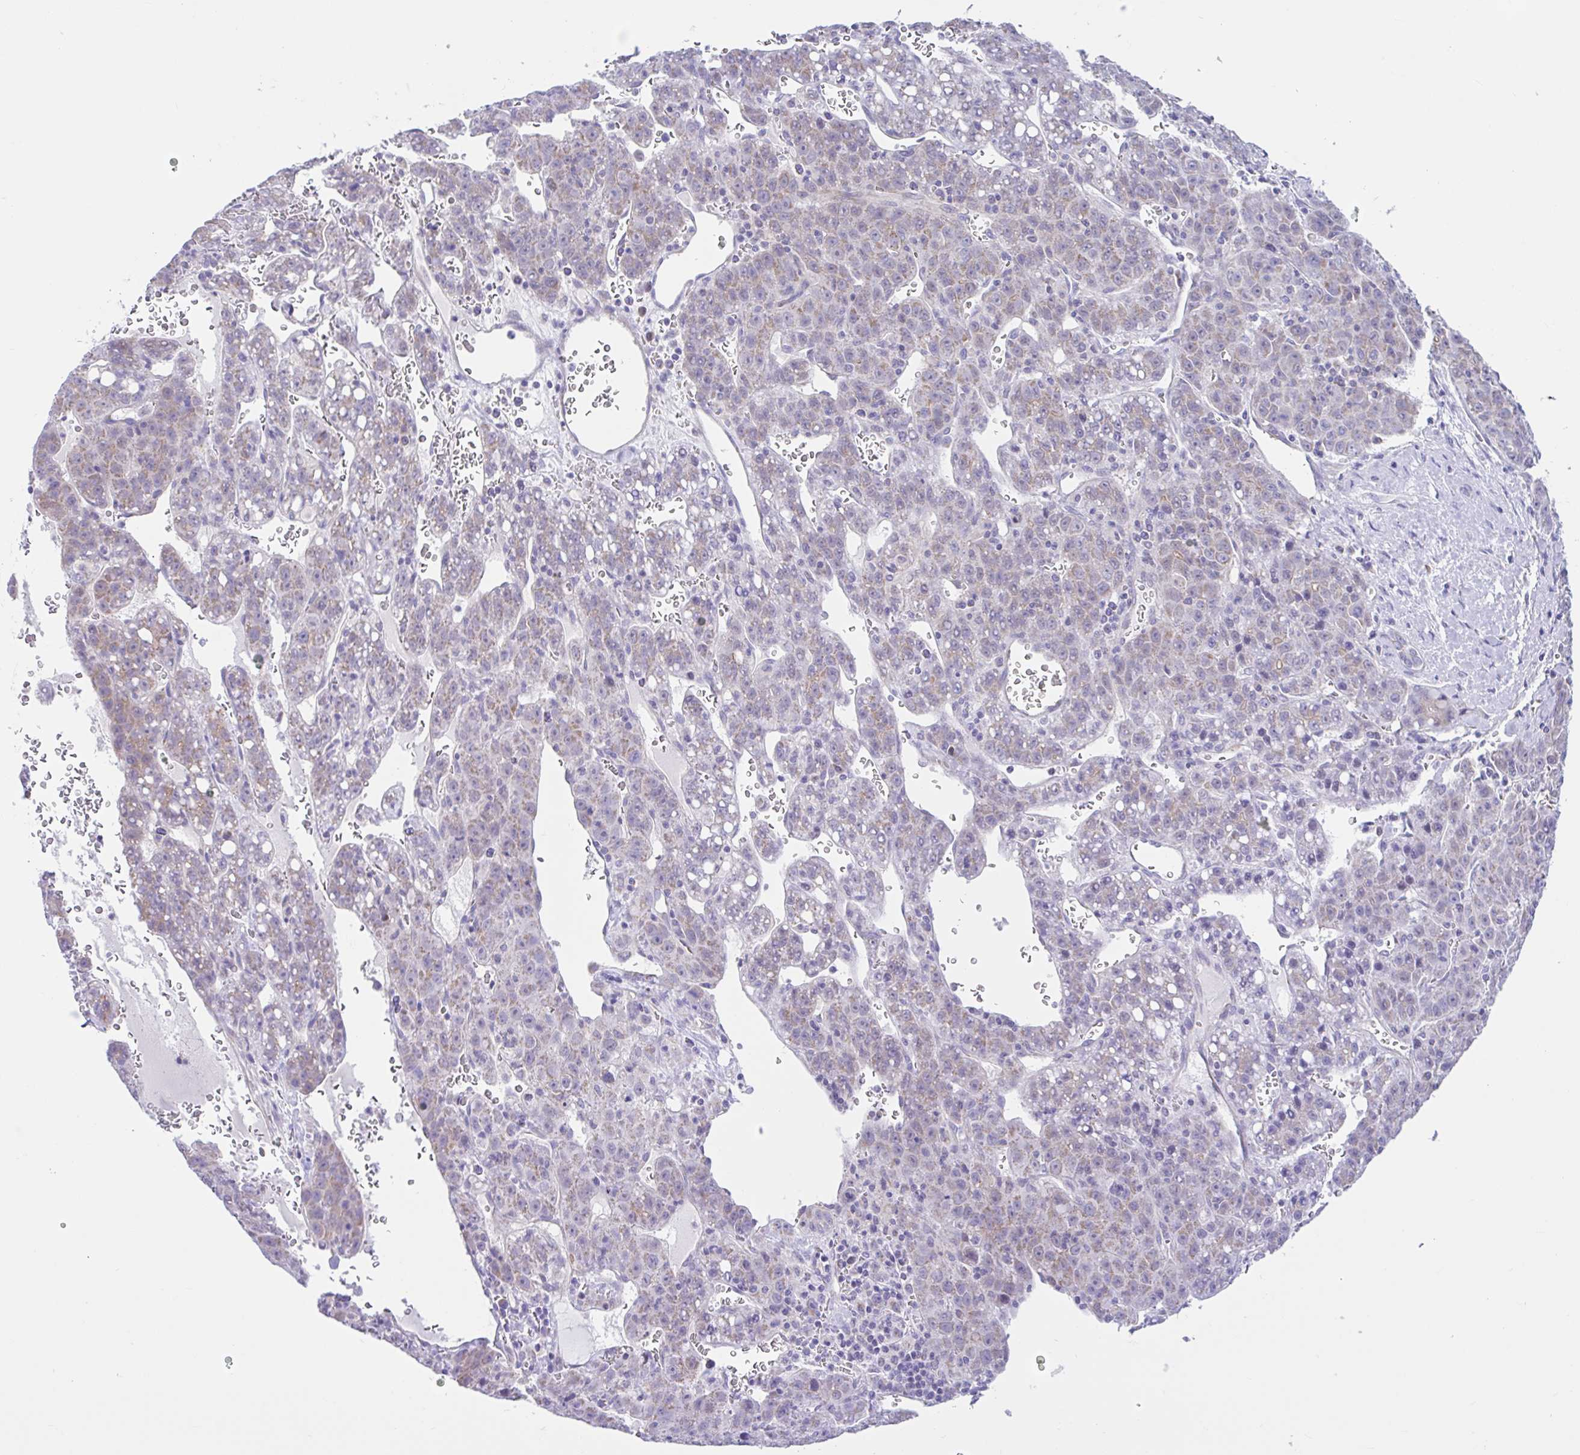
{"staining": {"intensity": "weak", "quantity": "<25%", "location": "cytoplasmic/membranous"}, "tissue": "liver cancer", "cell_type": "Tumor cells", "image_type": "cancer", "snomed": [{"axis": "morphology", "description": "Carcinoma, Hepatocellular, NOS"}, {"axis": "topography", "description": "Liver"}], "caption": "A high-resolution histopathology image shows immunohistochemistry staining of liver hepatocellular carcinoma, which displays no significant positivity in tumor cells.", "gene": "NDUFS2", "patient": {"sex": "female", "age": 53}}